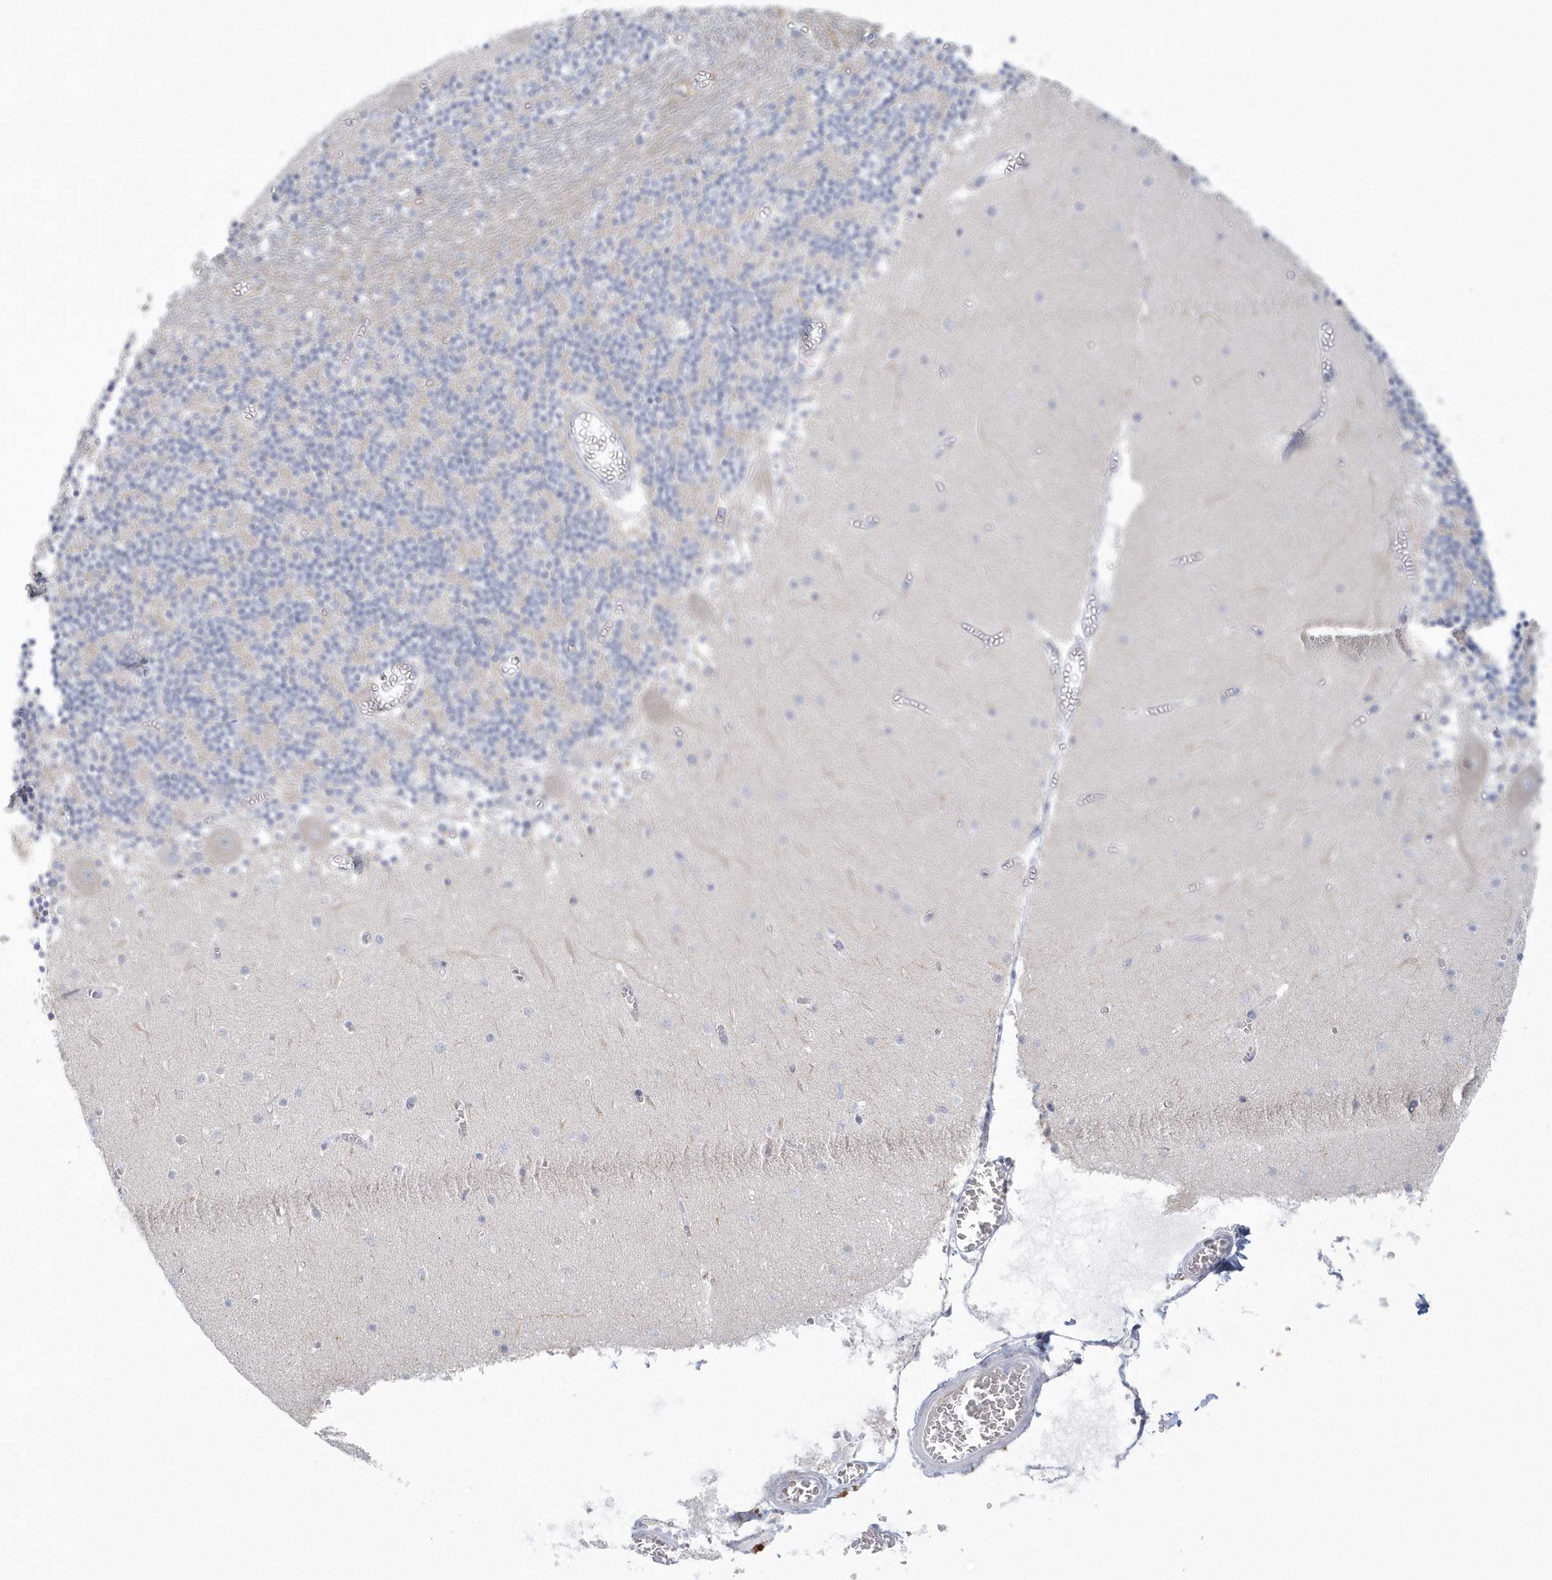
{"staining": {"intensity": "negative", "quantity": "none", "location": "none"}, "tissue": "cerebellum", "cell_type": "Cells in granular layer", "image_type": "normal", "snomed": [{"axis": "morphology", "description": "Normal tissue, NOS"}, {"axis": "topography", "description": "Cerebellum"}], "caption": "Immunohistochemistry (IHC) image of benign cerebellum: human cerebellum stained with DAB (3,3'-diaminobenzidine) shows no significant protein staining in cells in granular layer. (DAB immunohistochemistry (IHC) with hematoxylin counter stain).", "gene": "NIPAL1", "patient": {"sex": "female", "age": 28}}